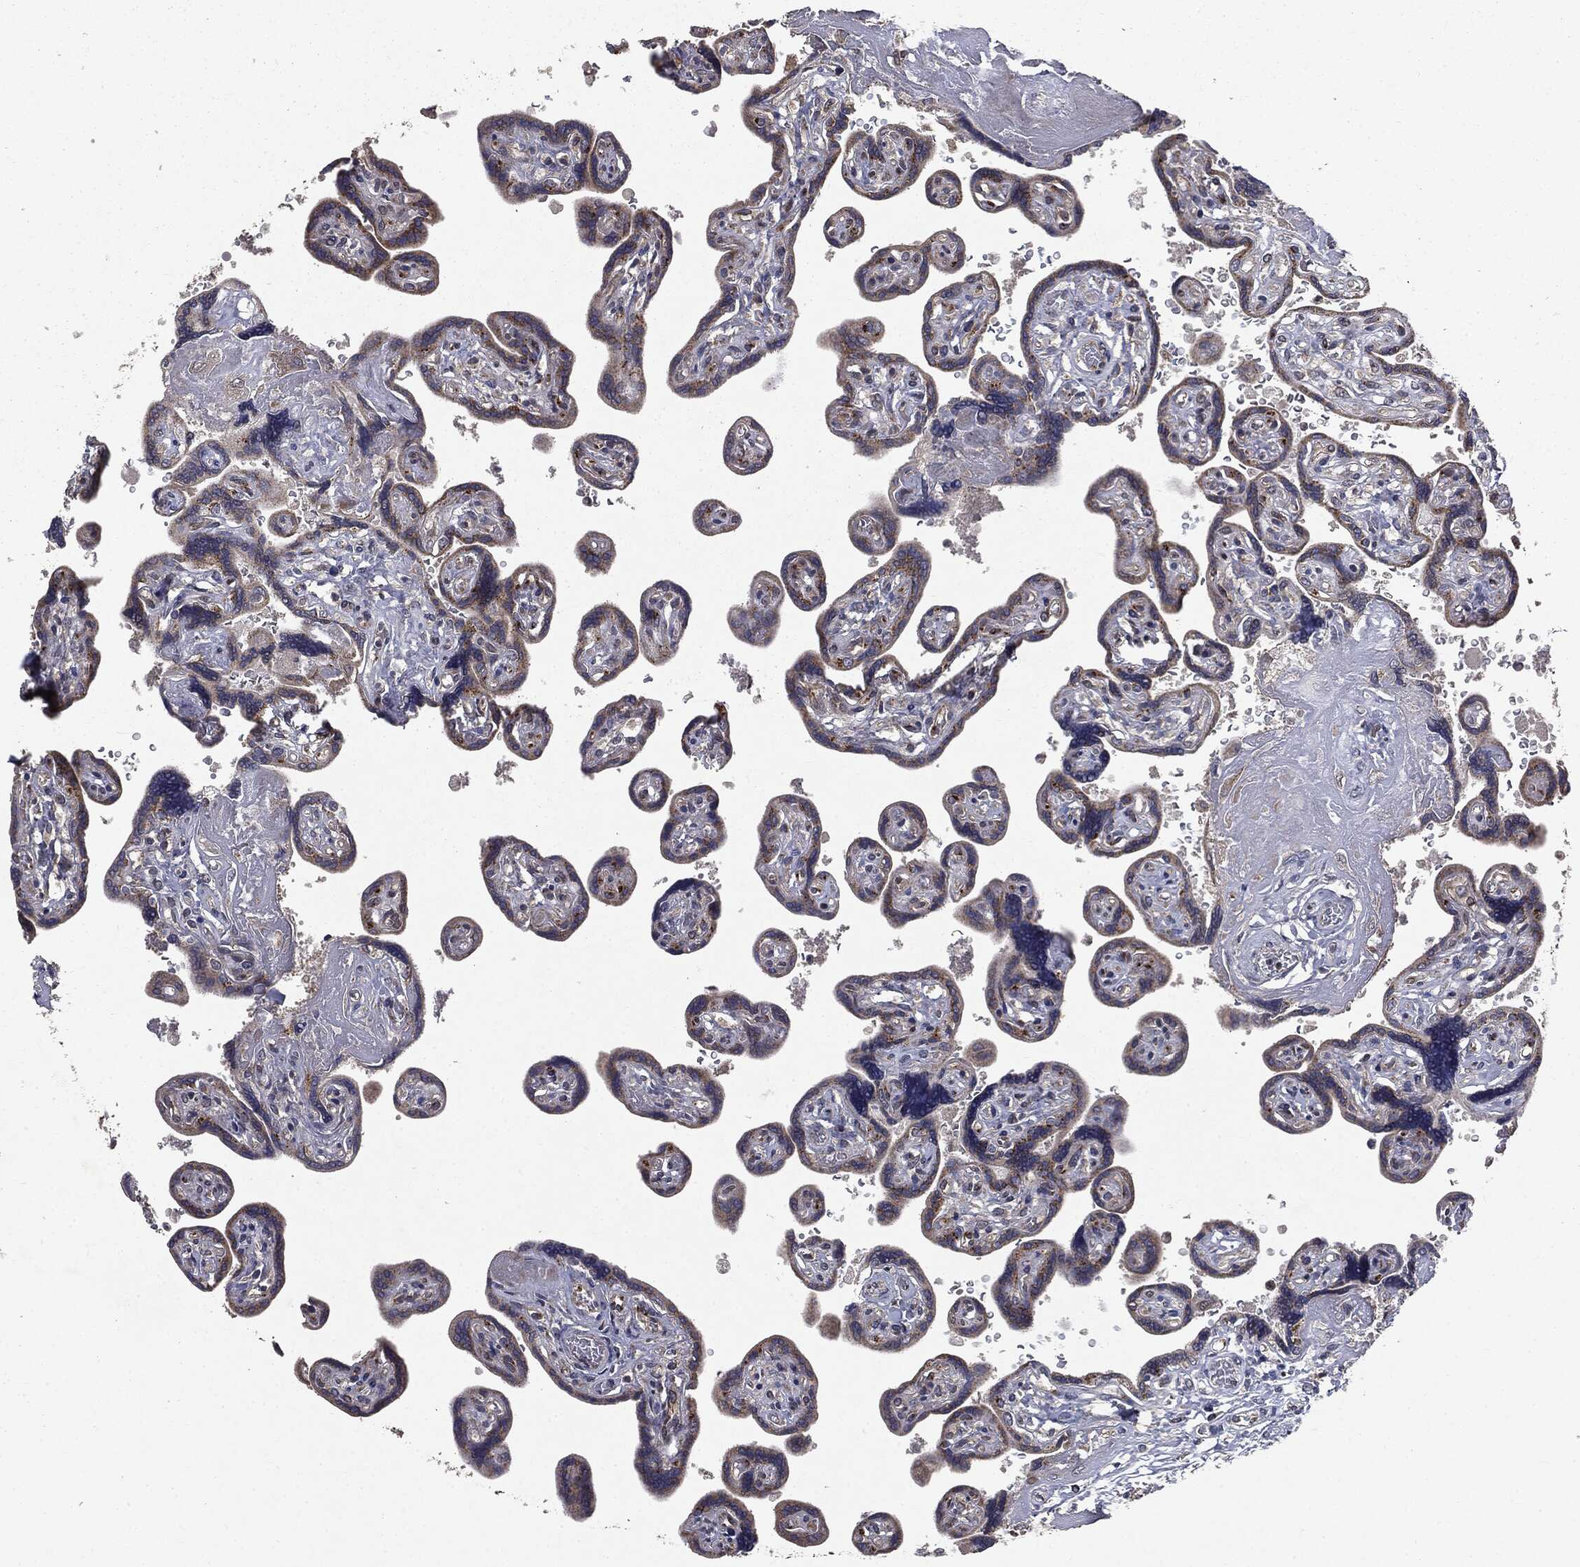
{"staining": {"intensity": "strong", "quantity": ">75%", "location": "cytoplasmic/membranous"}, "tissue": "placenta", "cell_type": "Decidual cells", "image_type": "normal", "snomed": [{"axis": "morphology", "description": "Normal tissue, NOS"}, {"axis": "topography", "description": "Placenta"}], "caption": "Unremarkable placenta shows strong cytoplasmic/membranous expression in approximately >75% of decidual cells Nuclei are stained in blue..", "gene": "PLPPR2", "patient": {"sex": "female", "age": 32}}